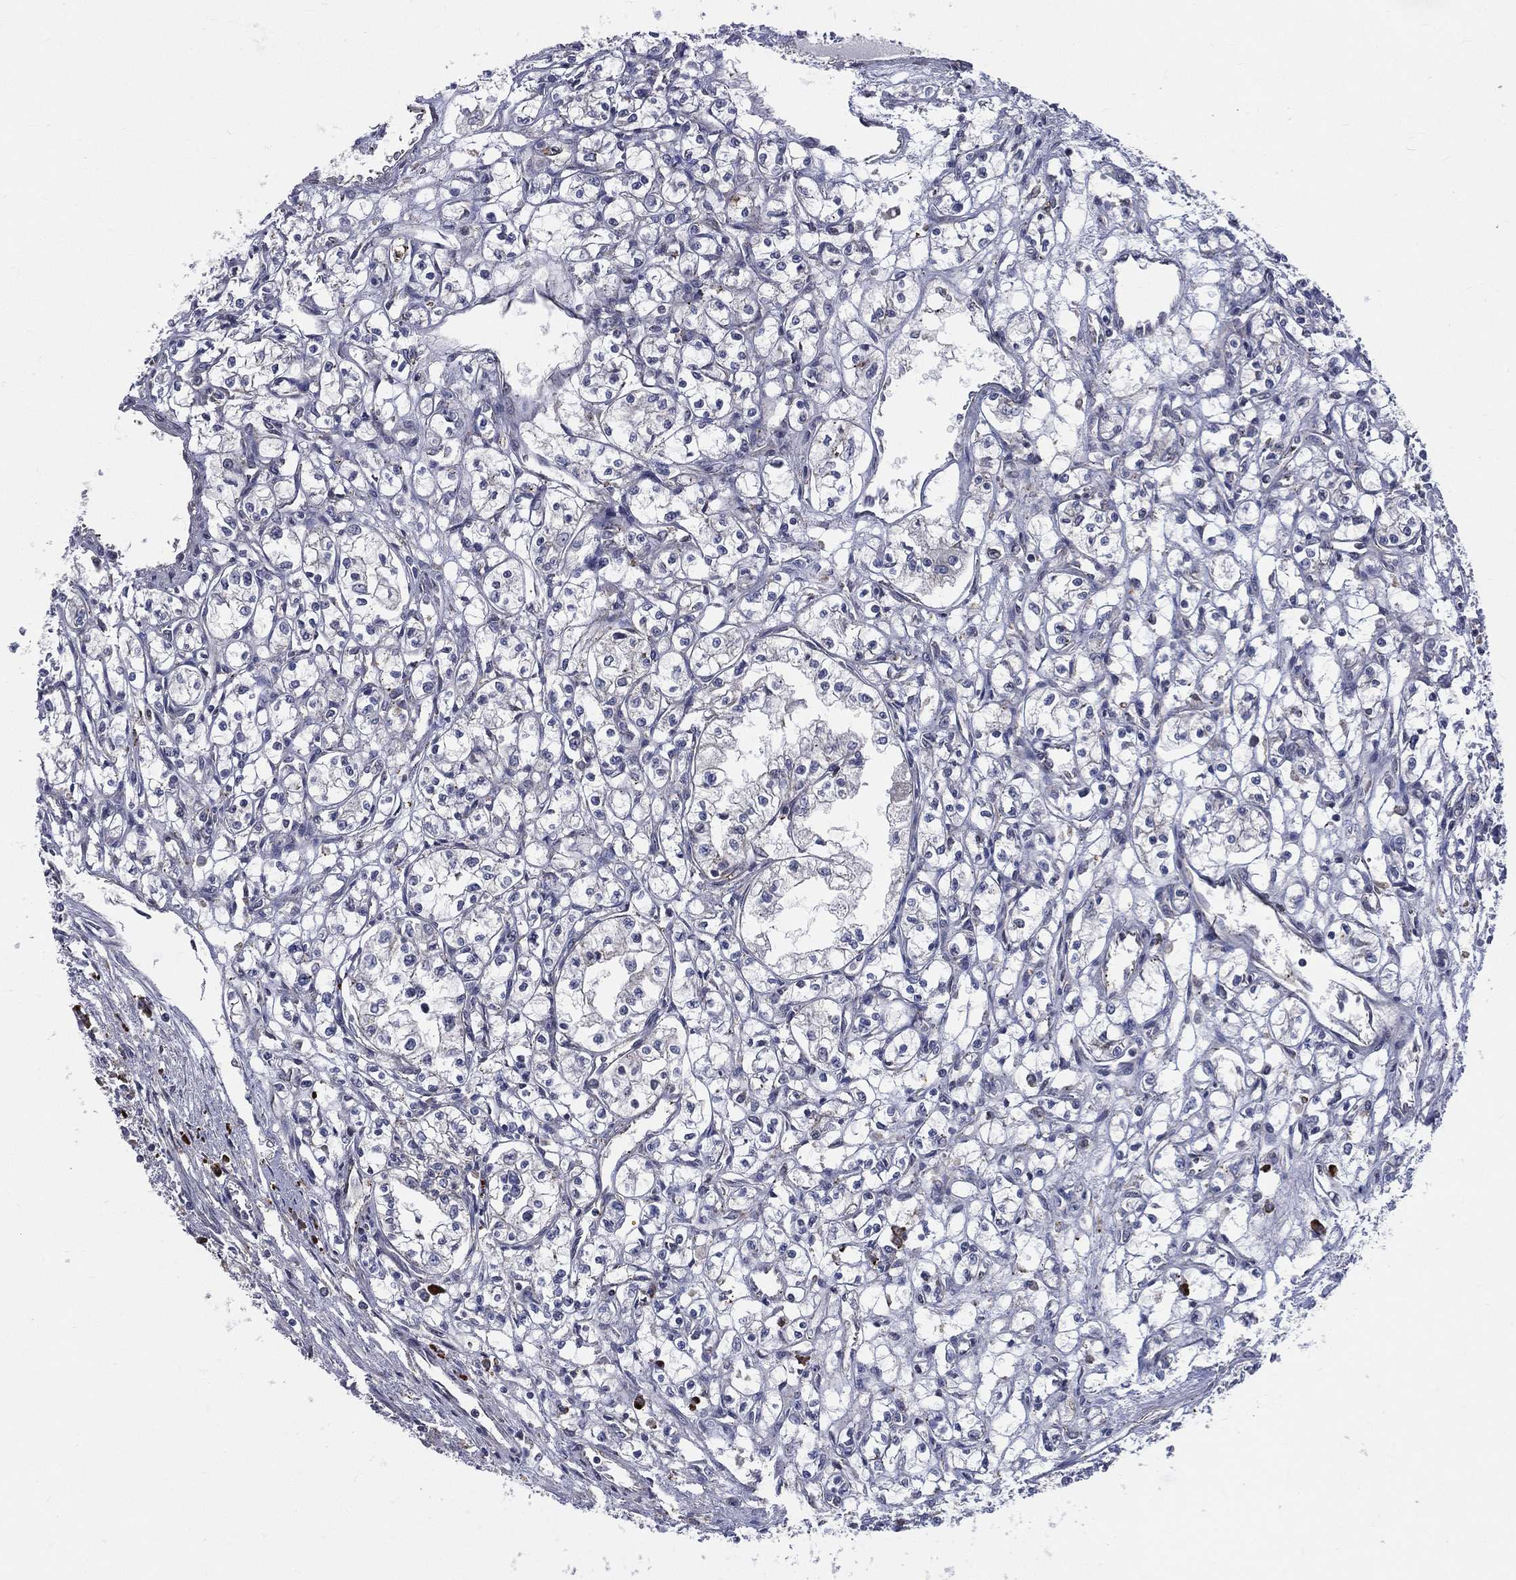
{"staining": {"intensity": "negative", "quantity": "none", "location": "none"}, "tissue": "renal cancer", "cell_type": "Tumor cells", "image_type": "cancer", "snomed": [{"axis": "morphology", "description": "Adenocarcinoma, NOS"}, {"axis": "topography", "description": "Kidney"}], "caption": "An image of human renal cancer (adenocarcinoma) is negative for staining in tumor cells.", "gene": "CCDC159", "patient": {"sex": "male", "age": 56}}